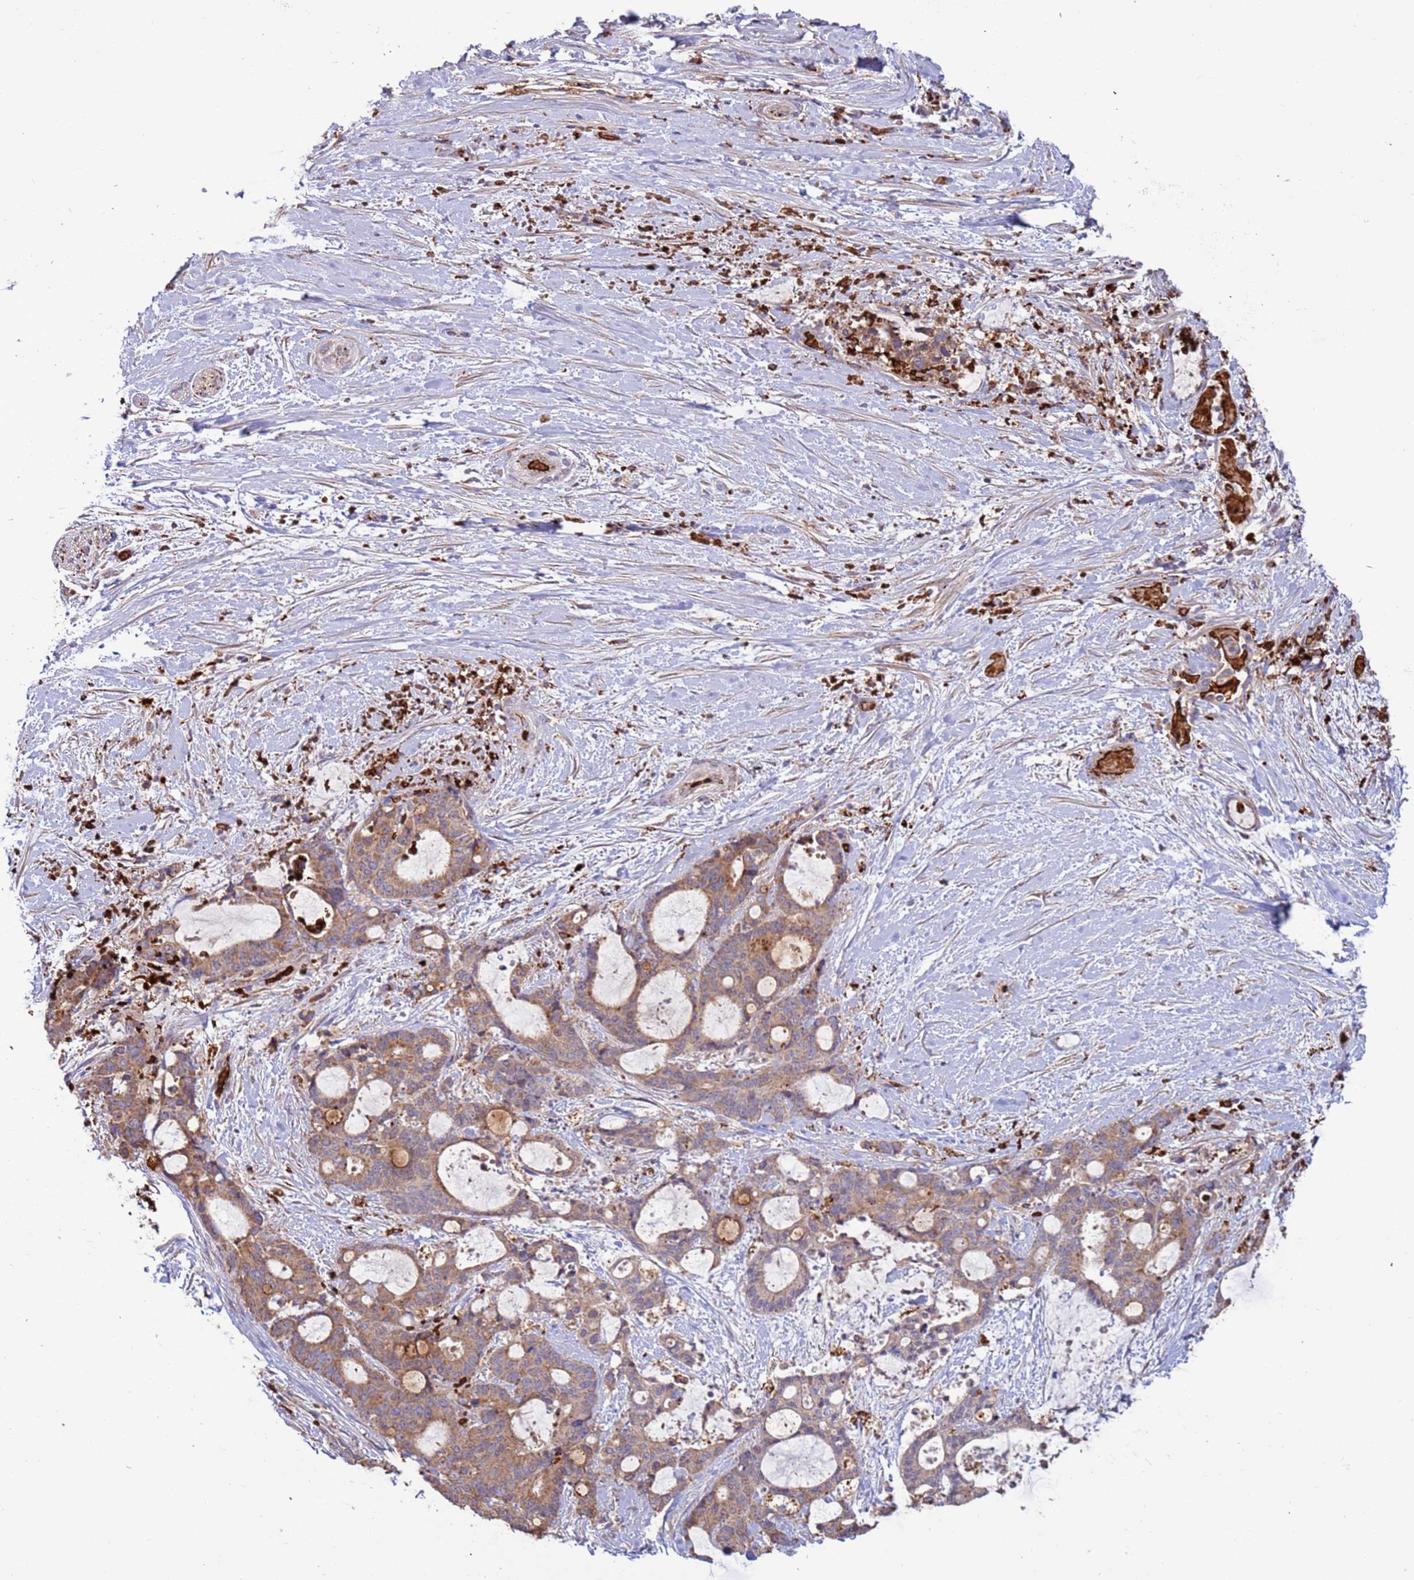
{"staining": {"intensity": "moderate", "quantity": ">75%", "location": "cytoplasmic/membranous"}, "tissue": "liver cancer", "cell_type": "Tumor cells", "image_type": "cancer", "snomed": [{"axis": "morphology", "description": "Normal tissue, NOS"}, {"axis": "morphology", "description": "Cholangiocarcinoma"}, {"axis": "topography", "description": "Liver"}, {"axis": "topography", "description": "Peripheral nerve tissue"}], "caption": "There is medium levels of moderate cytoplasmic/membranous expression in tumor cells of liver cholangiocarcinoma, as demonstrated by immunohistochemical staining (brown color).", "gene": "VPS36", "patient": {"sex": "female", "age": 73}}